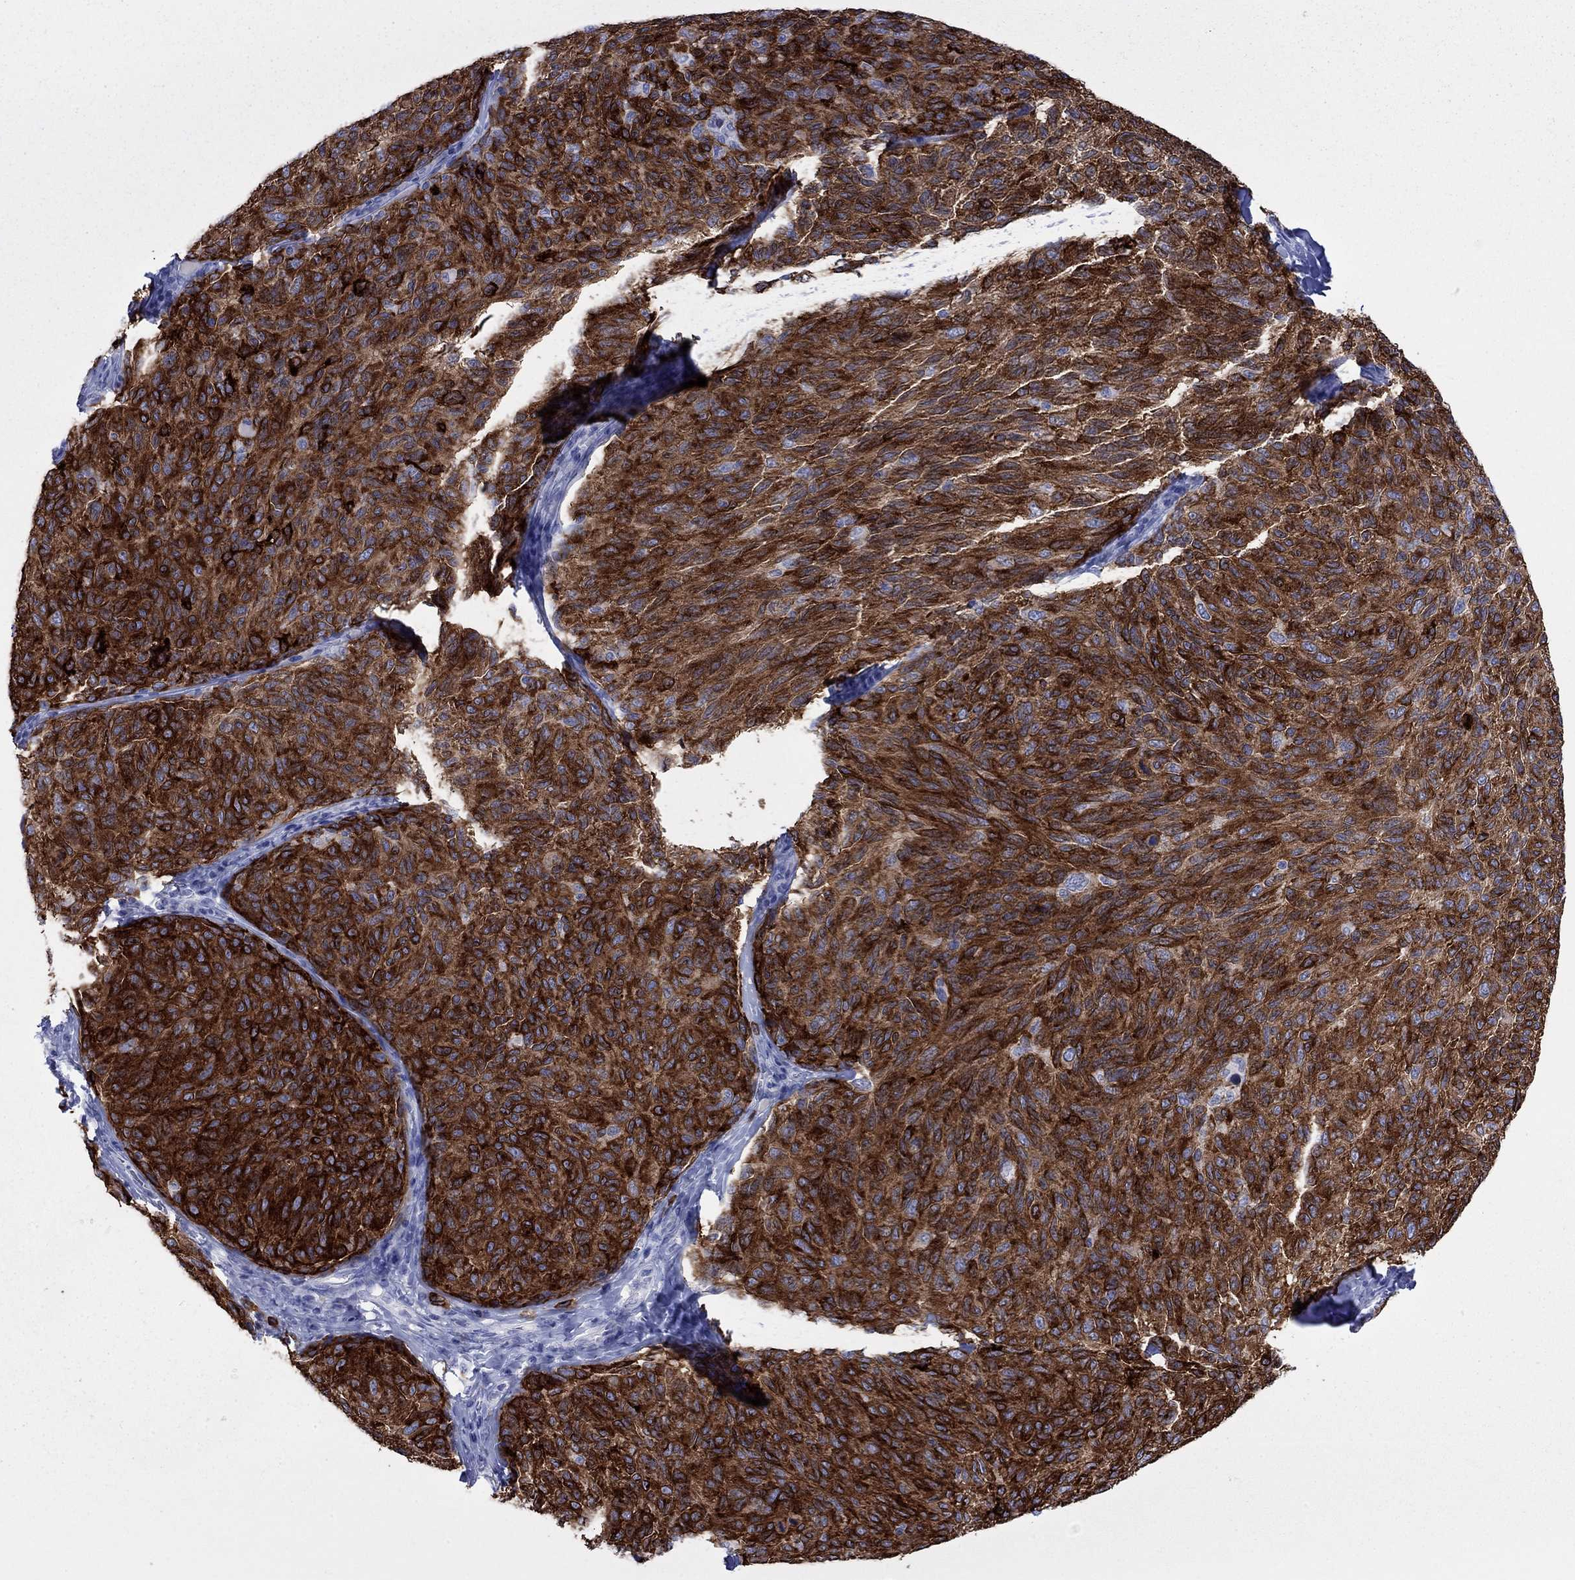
{"staining": {"intensity": "strong", "quantity": ">75%", "location": "cytoplasmic/membranous"}, "tissue": "melanoma", "cell_type": "Tumor cells", "image_type": "cancer", "snomed": [{"axis": "morphology", "description": "Malignant melanoma, NOS"}, {"axis": "topography", "description": "Skin"}], "caption": "Brown immunohistochemical staining in human melanoma shows strong cytoplasmic/membranous positivity in approximately >75% of tumor cells.", "gene": "MLANA", "patient": {"sex": "female", "age": 73}}